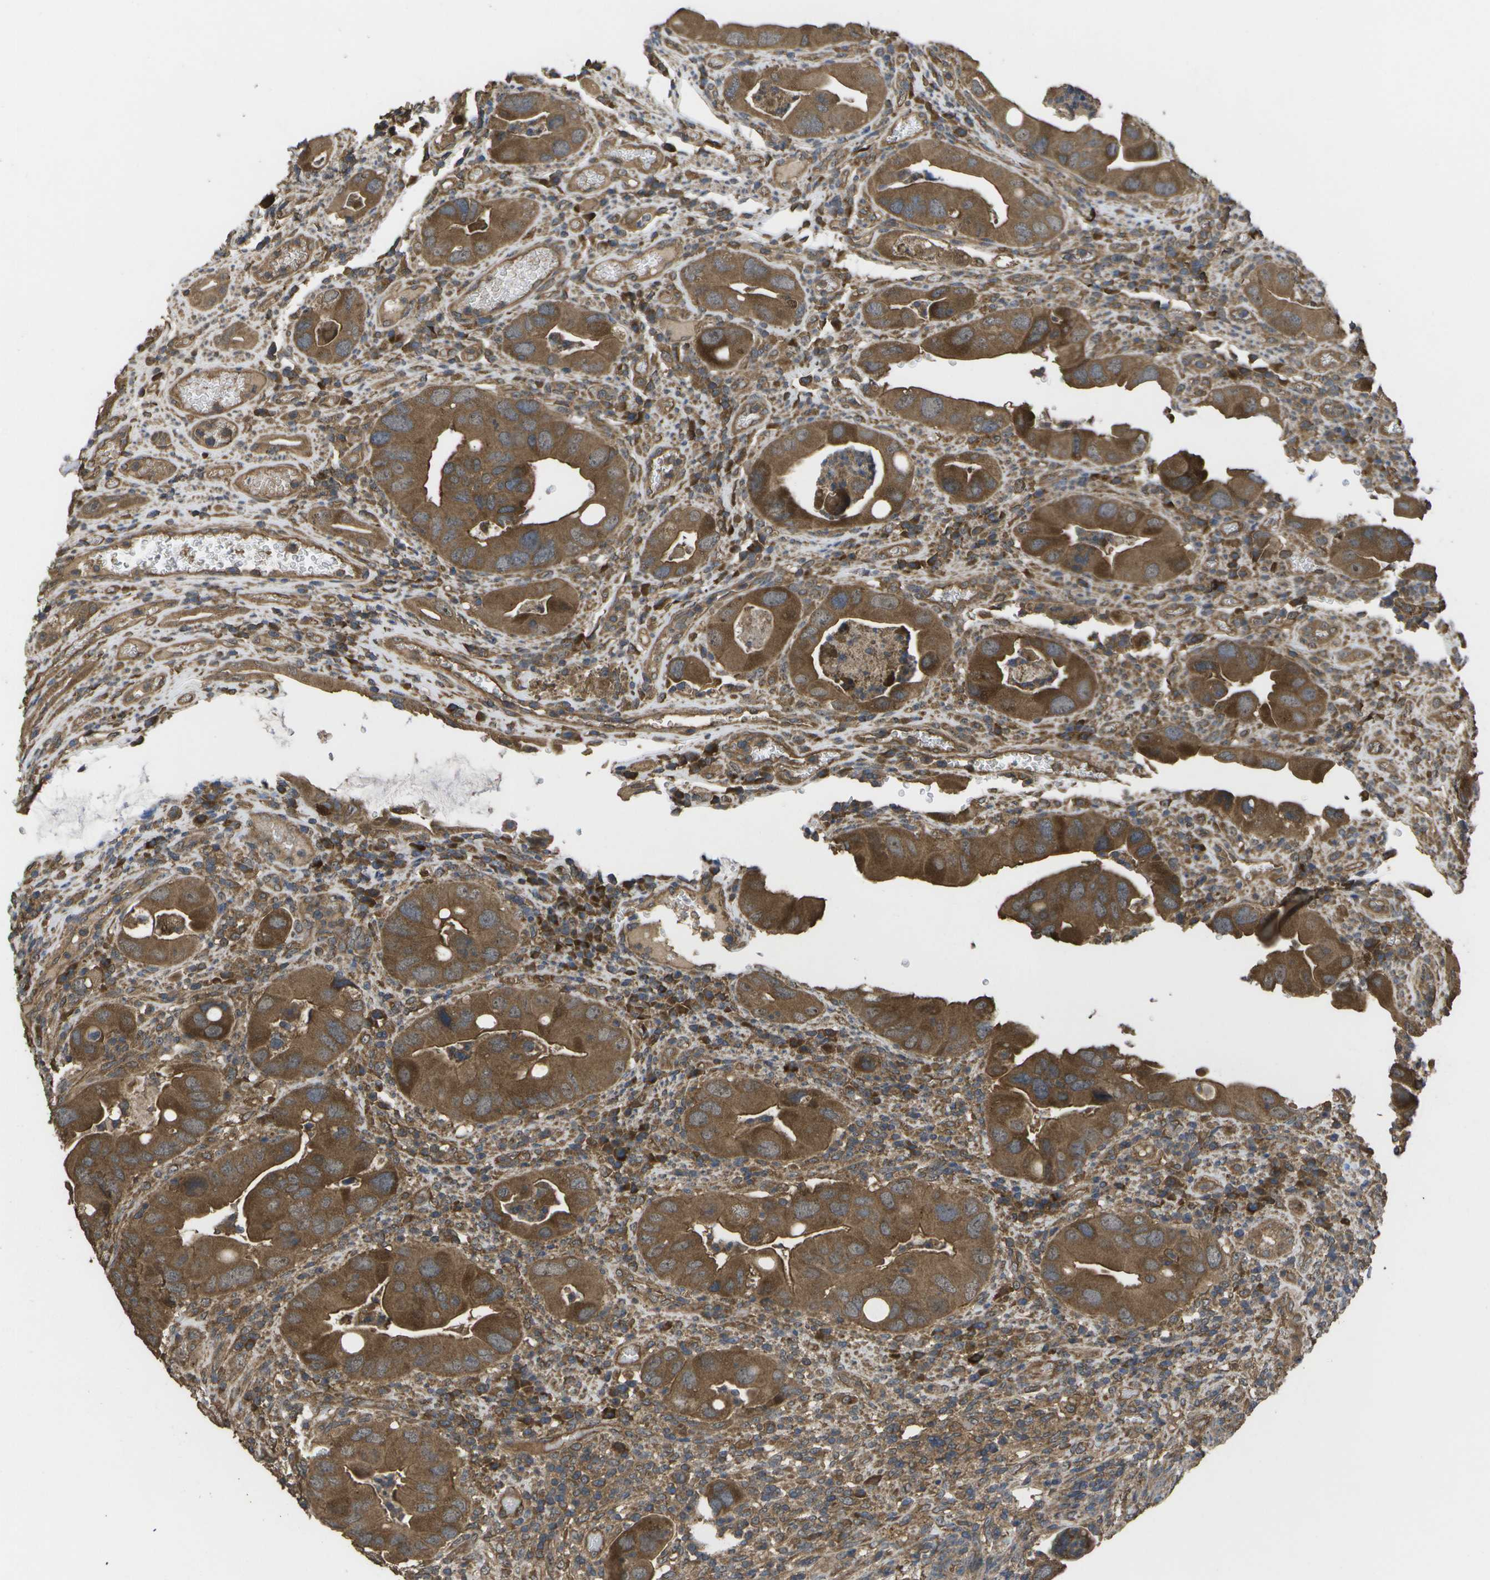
{"staining": {"intensity": "moderate", "quantity": ">75%", "location": "cytoplasmic/membranous"}, "tissue": "colorectal cancer", "cell_type": "Tumor cells", "image_type": "cancer", "snomed": [{"axis": "morphology", "description": "Adenocarcinoma, NOS"}, {"axis": "topography", "description": "Rectum"}], "caption": "IHC (DAB) staining of human adenocarcinoma (colorectal) displays moderate cytoplasmic/membranous protein staining in about >75% of tumor cells.", "gene": "SACS", "patient": {"sex": "female", "age": 57}}